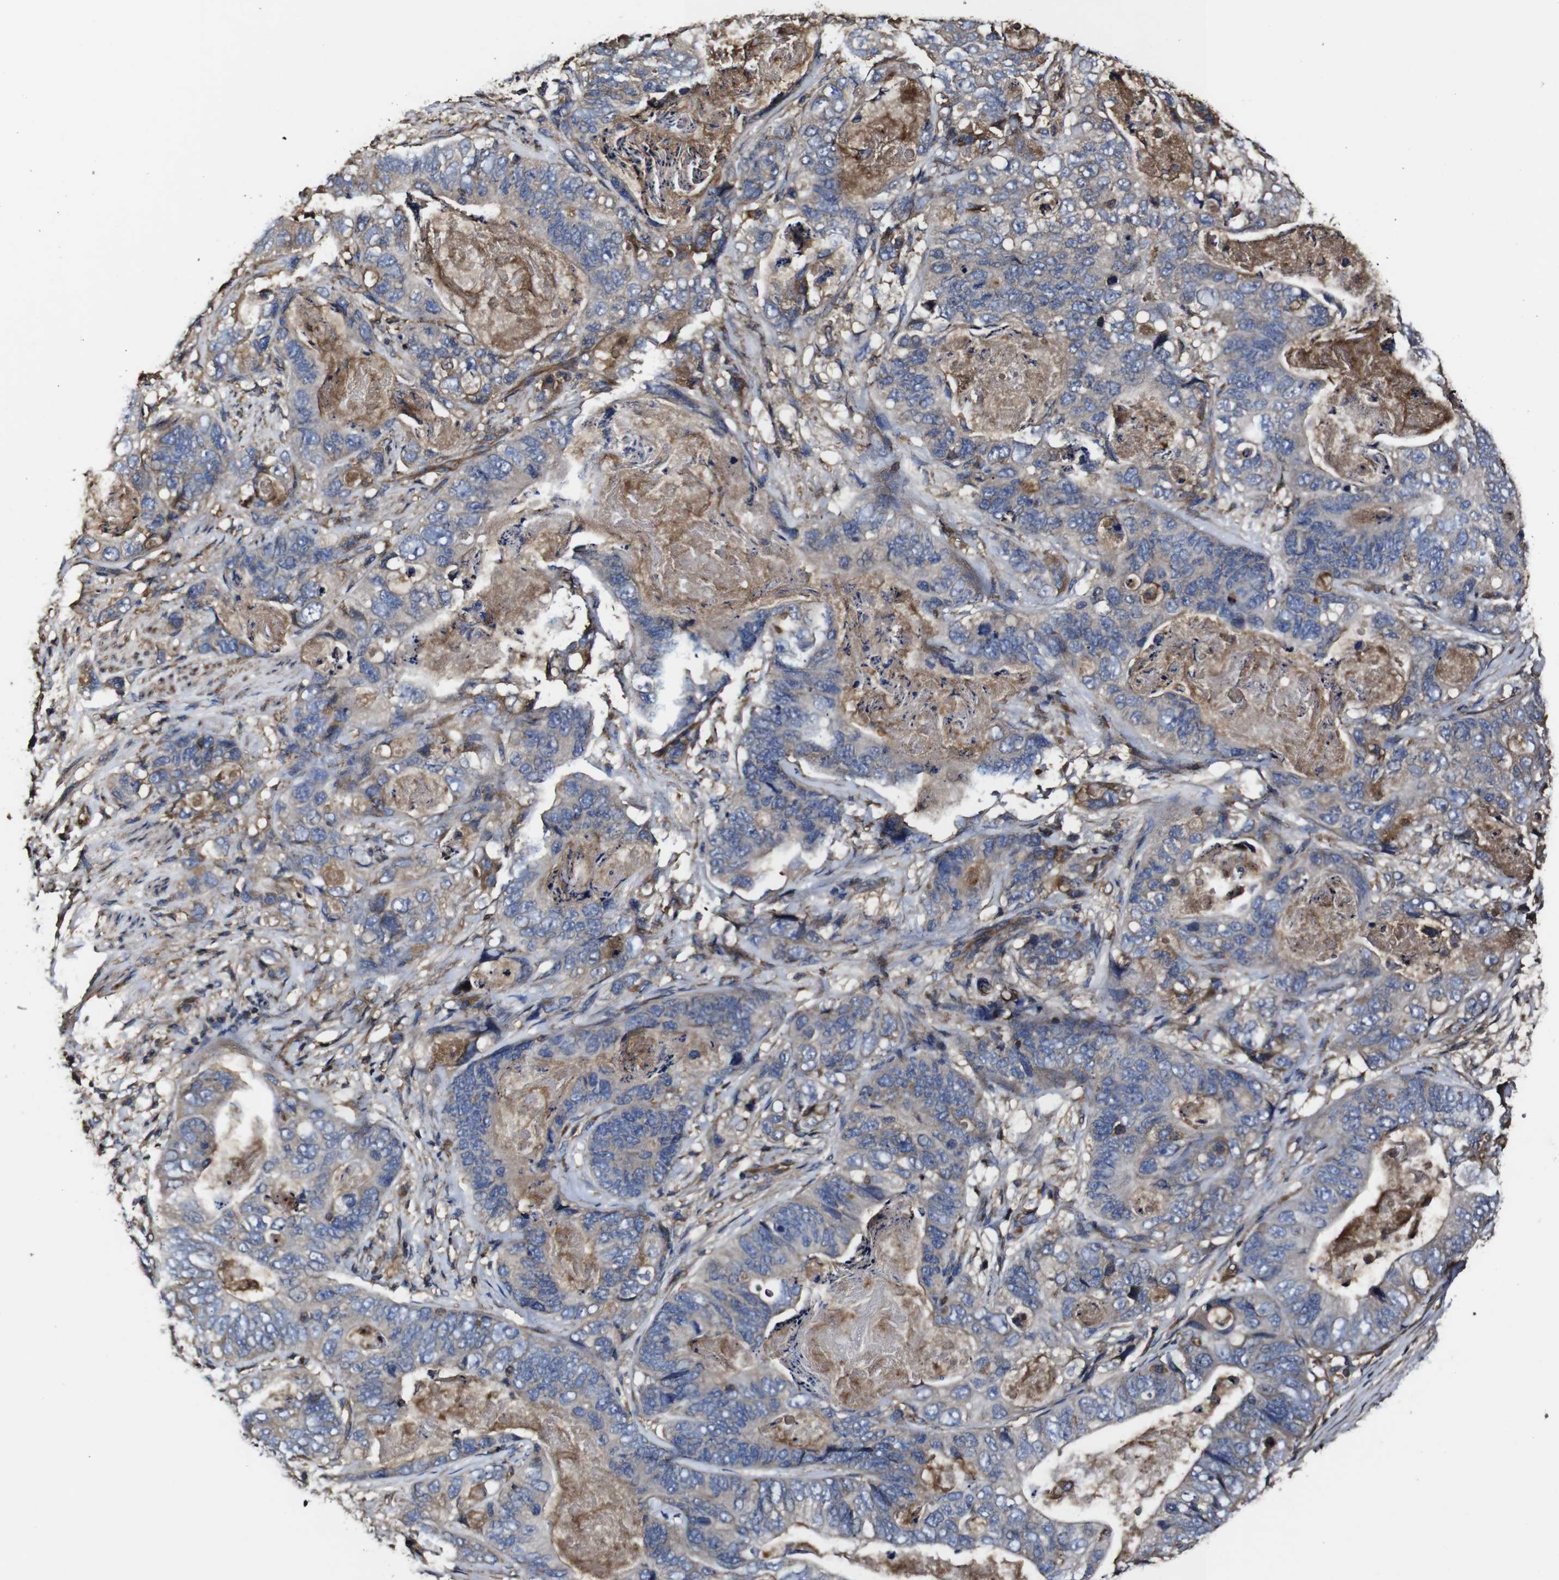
{"staining": {"intensity": "negative", "quantity": "none", "location": "none"}, "tissue": "stomach cancer", "cell_type": "Tumor cells", "image_type": "cancer", "snomed": [{"axis": "morphology", "description": "Adenocarcinoma, NOS"}, {"axis": "topography", "description": "Stomach"}], "caption": "Immunohistochemical staining of human stomach adenocarcinoma reveals no significant expression in tumor cells. The staining was performed using DAB (3,3'-diaminobenzidine) to visualize the protein expression in brown, while the nuclei were stained in blue with hematoxylin (Magnification: 20x).", "gene": "MSN", "patient": {"sex": "female", "age": 89}}